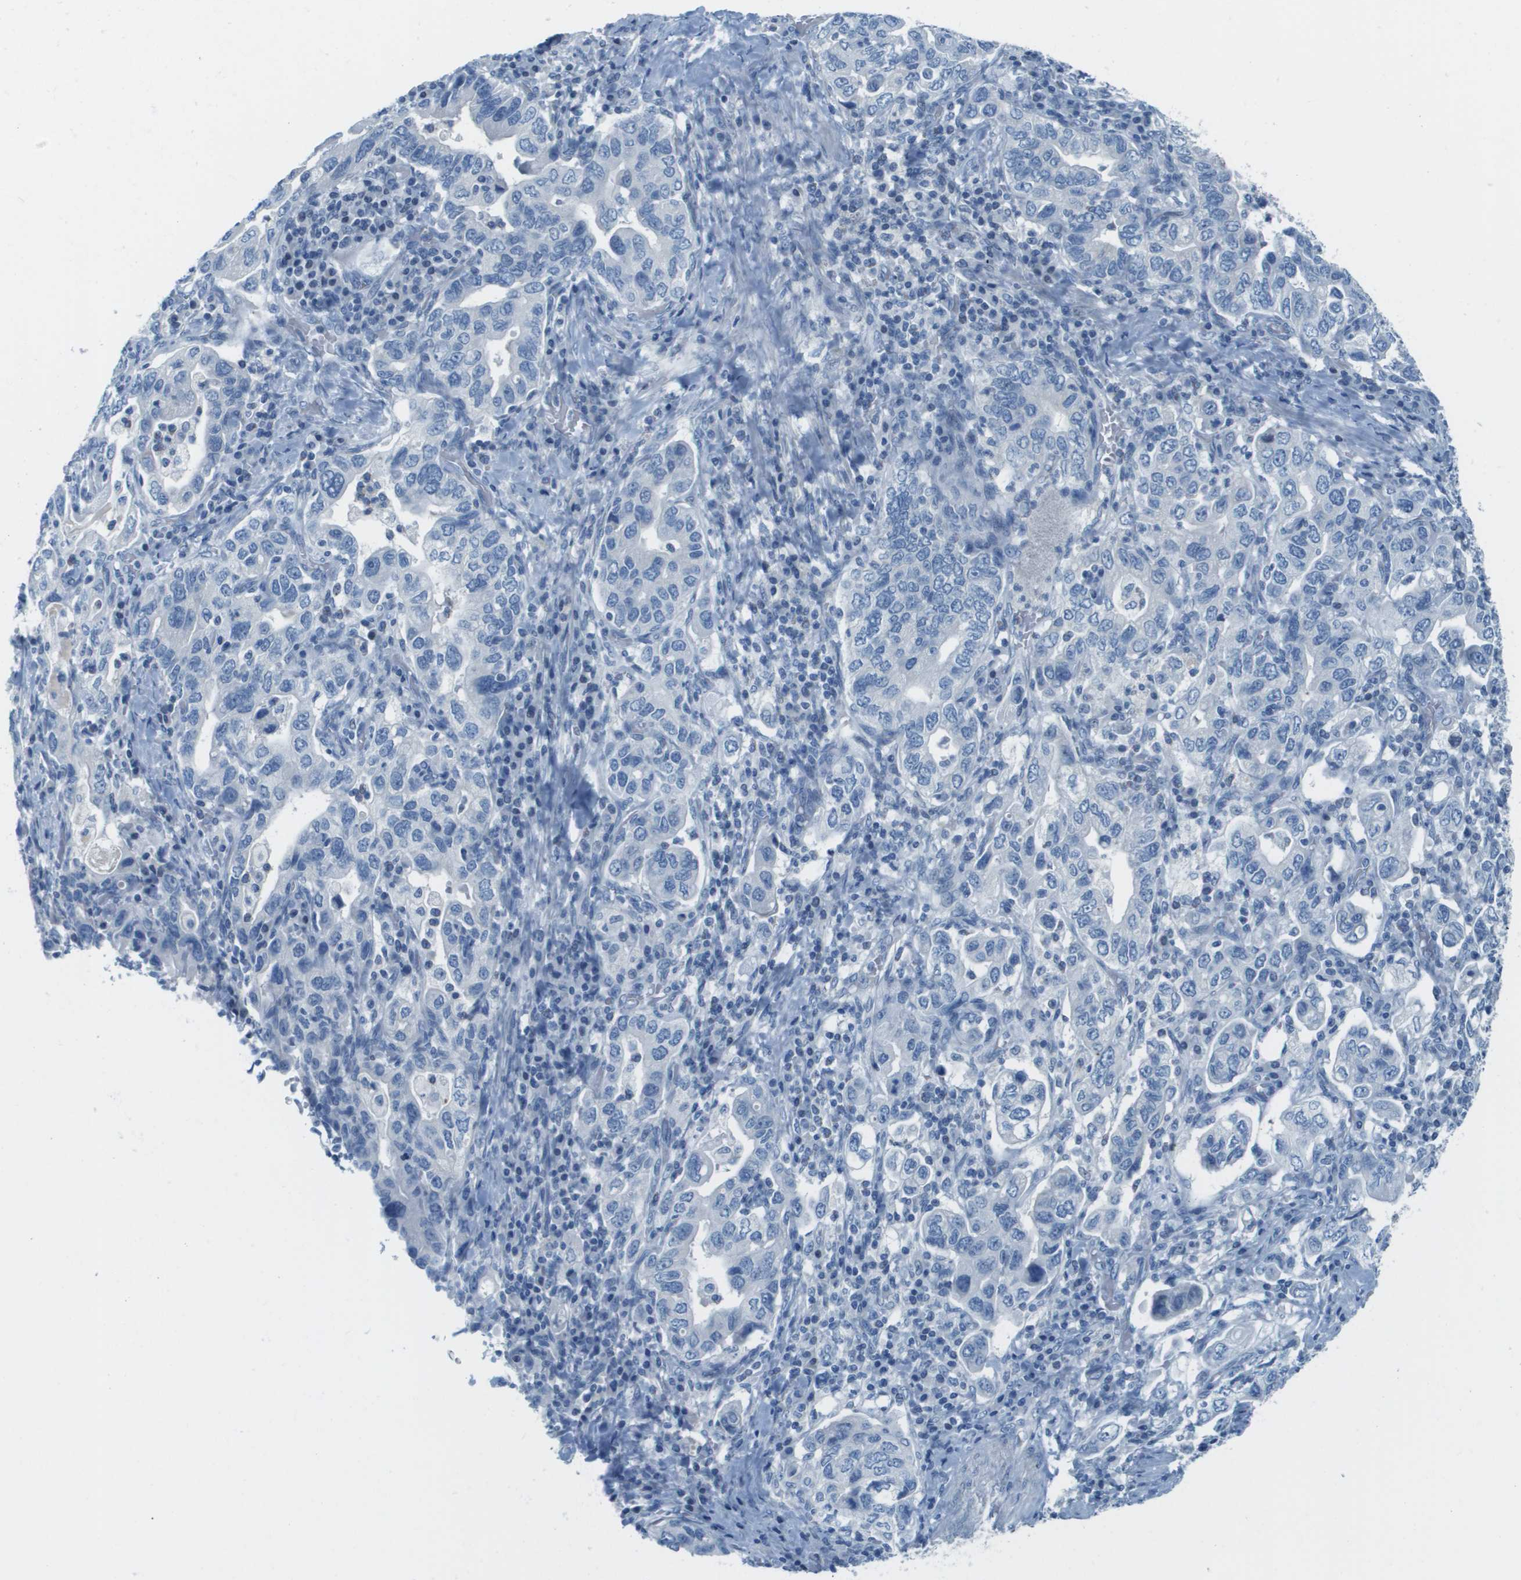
{"staining": {"intensity": "negative", "quantity": "none", "location": "none"}, "tissue": "stomach cancer", "cell_type": "Tumor cells", "image_type": "cancer", "snomed": [{"axis": "morphology", "description": "Adenocarcinoma, NOS"}, {"axis": "topography", "description": "Stomach, upper"}], "caption": "This is an immunohistochemistry (IHC) histopathology image of stomach adenocarcinoma. There is no staining in tumor cells.", "gene": "CDHR2", "patient": {"sex": "male", "age": 62}}